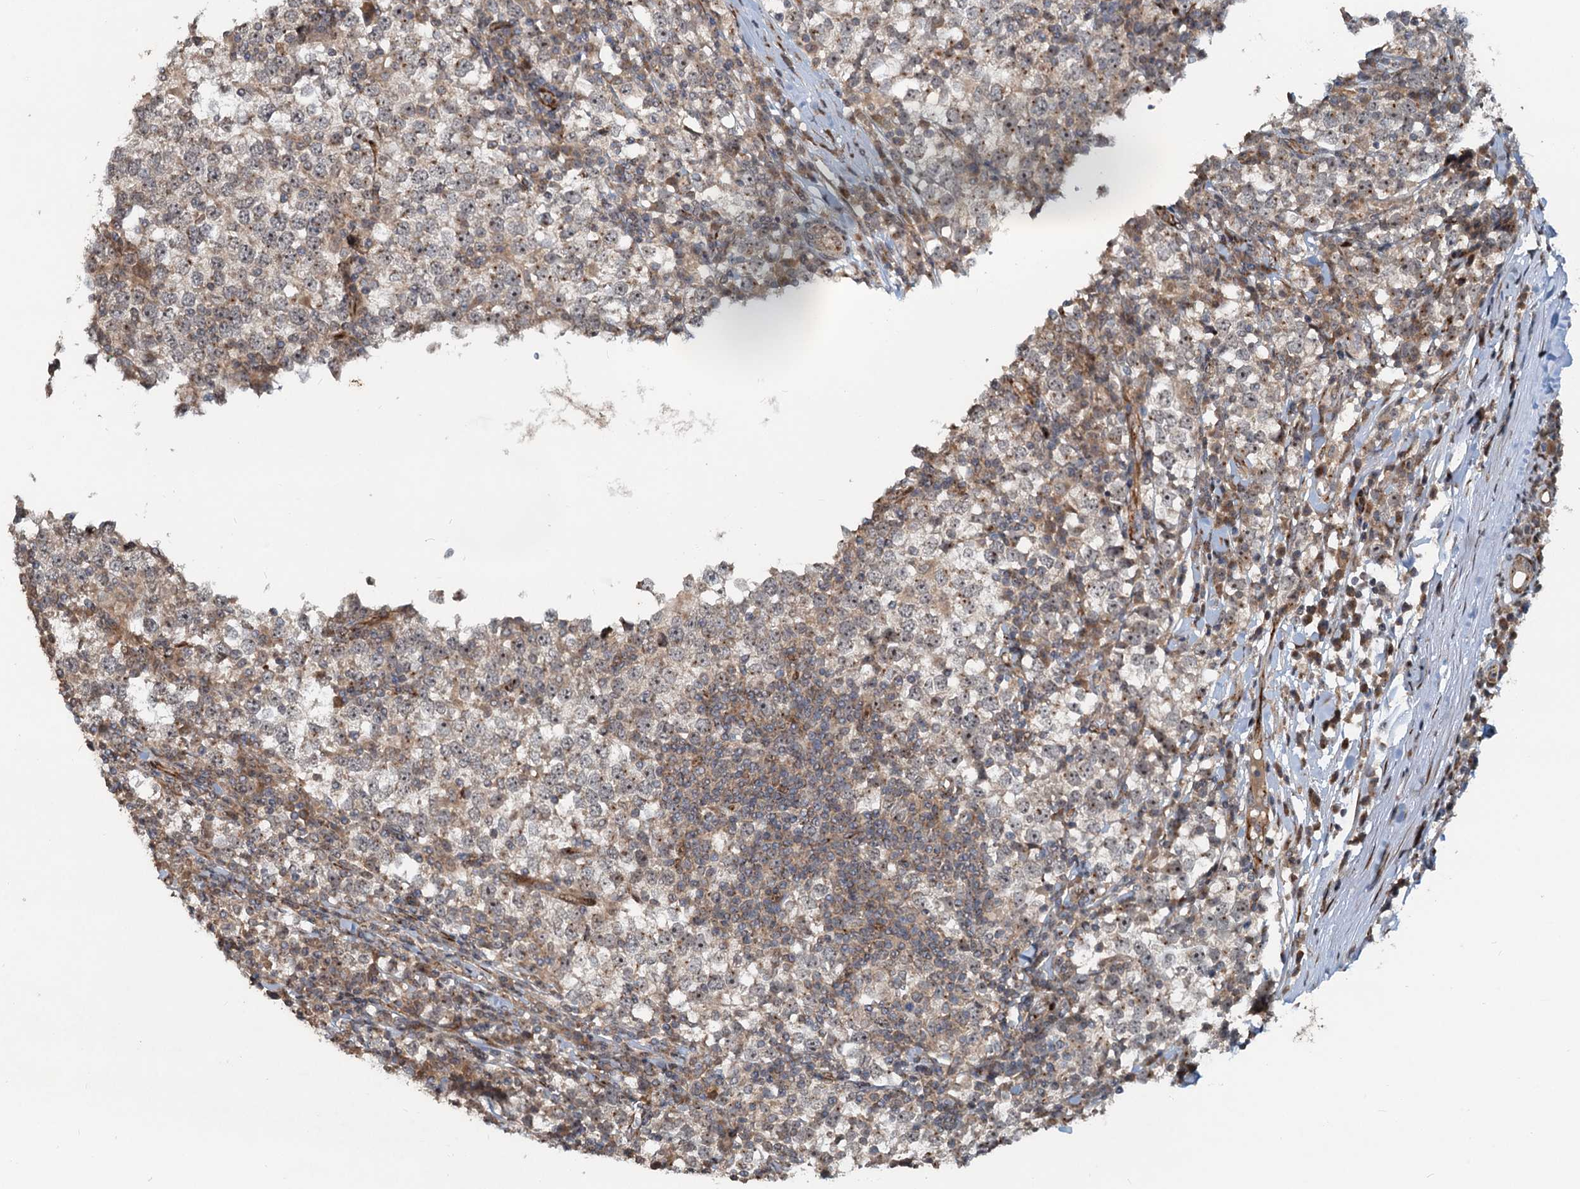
{"staining": {"intensity": "moderate", "quantity": "<25%", "location": "cytoplasmic/membranous"}, "tissue": "testis cancer", "cell_type": "Tumor cells", "image_type": "cancer", "snomed": [{"axis": "morphology", "description": "Seminoma, NOS"}, {"axis": "topography", "description": "Testis"}], "caption": "Human testis cancer (seminoma) stained with a brown dye displays moderate cytoplasmic/membranous positive expression in about <25% of tumor cells.", "gene": "CEP68", "patient": {"sex": "male", "age": 65}}